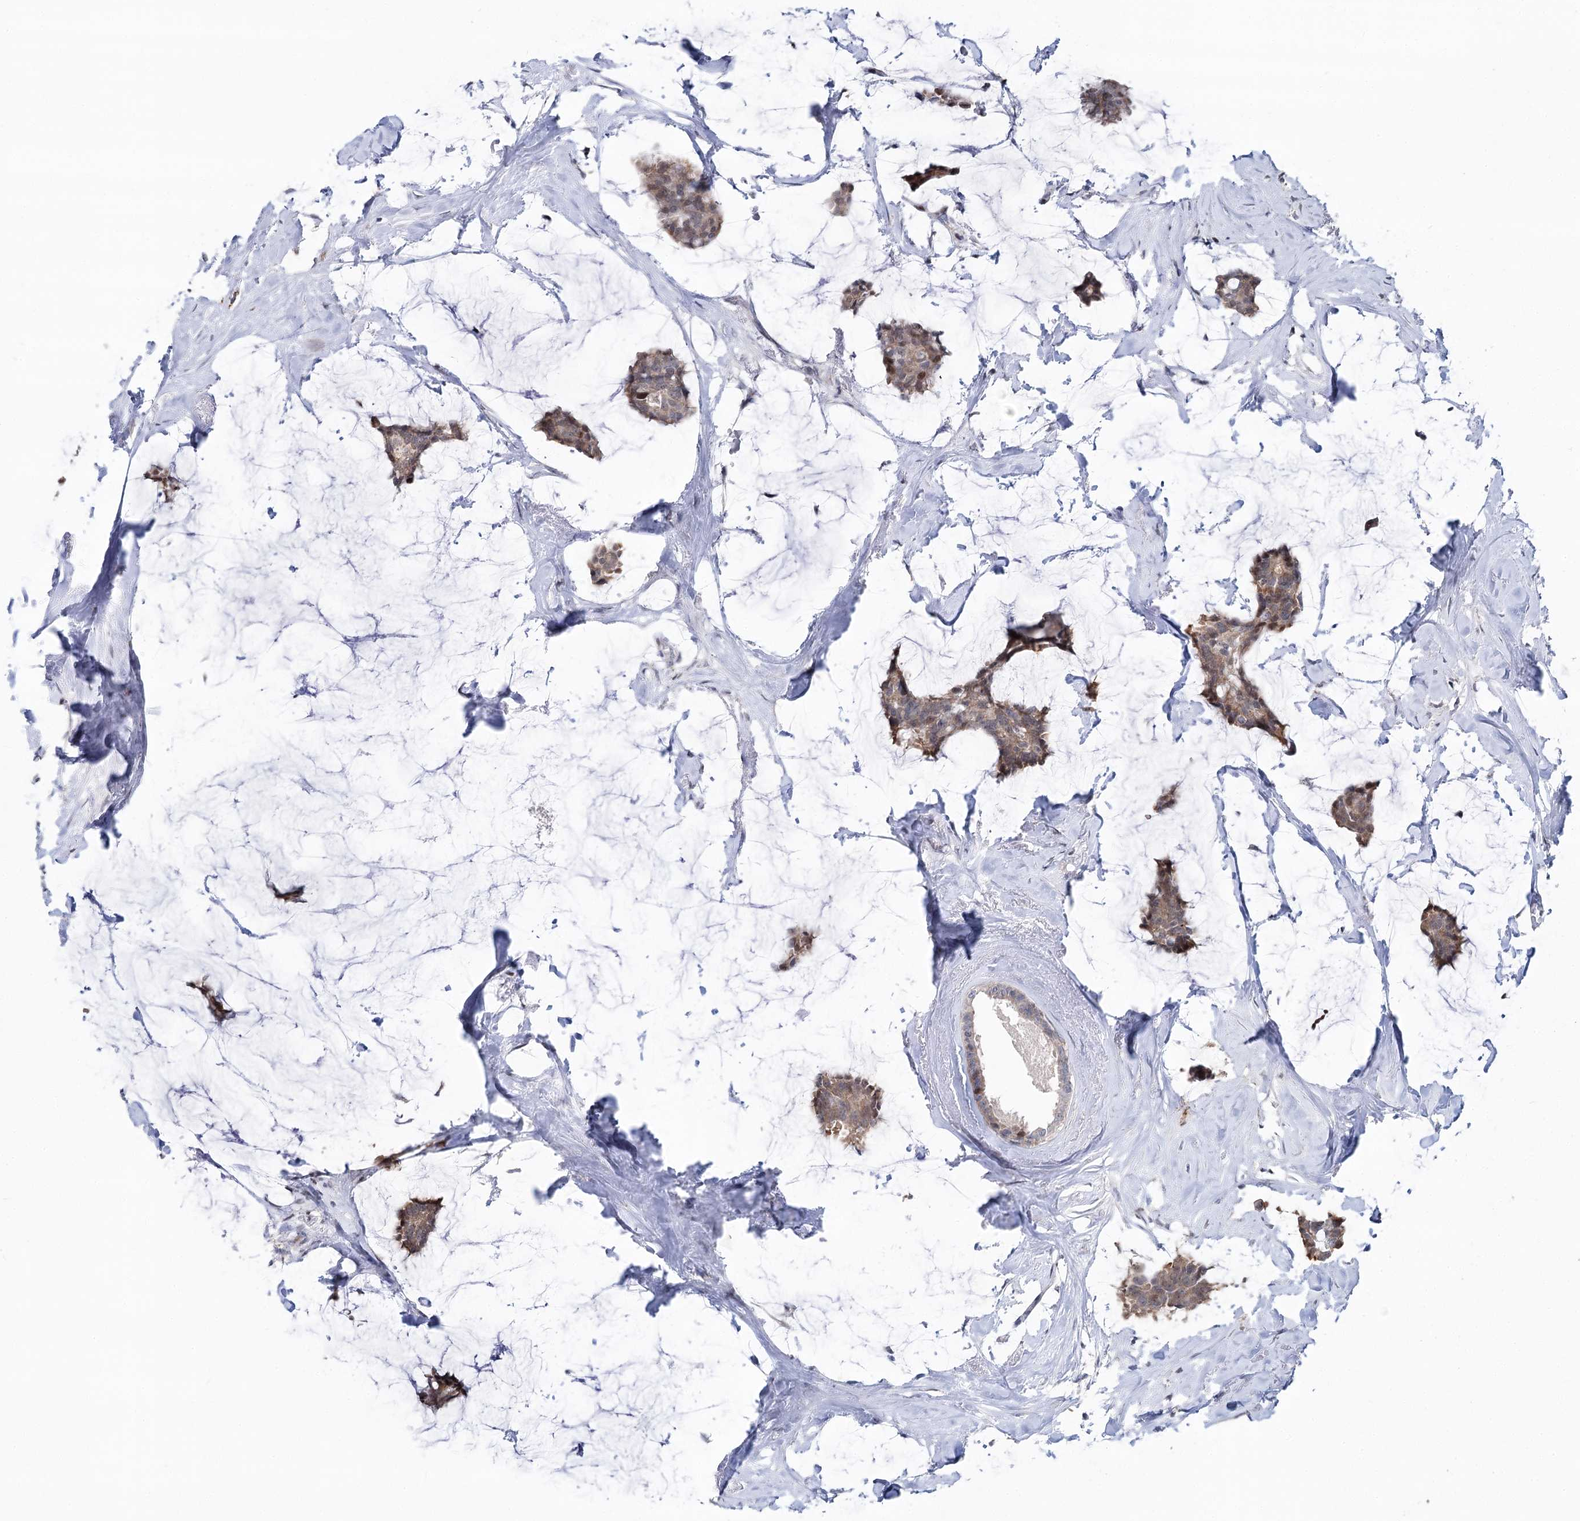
{"staining": {"intensity": "moderate", "quantity": ">75%", "location": "cytoplasmic/membranous"}, "tissue": "breast cancer", "cell_type": "Tumor cells", "image_type": "cancer", "snomed": [{"axis": "morphology", "description": "Duct carcinoma"}, {"axis": "topography", "description": "Breast"}], "caption": "Infiltrating ductal carcinoma (breast) stained with a brown dye shows moderate cytoplasmic/membranous positive positivity in approximately >75% of tumor cells.", "gene": "PTGR1", "patient": {"sex": "female", "age": 93}}